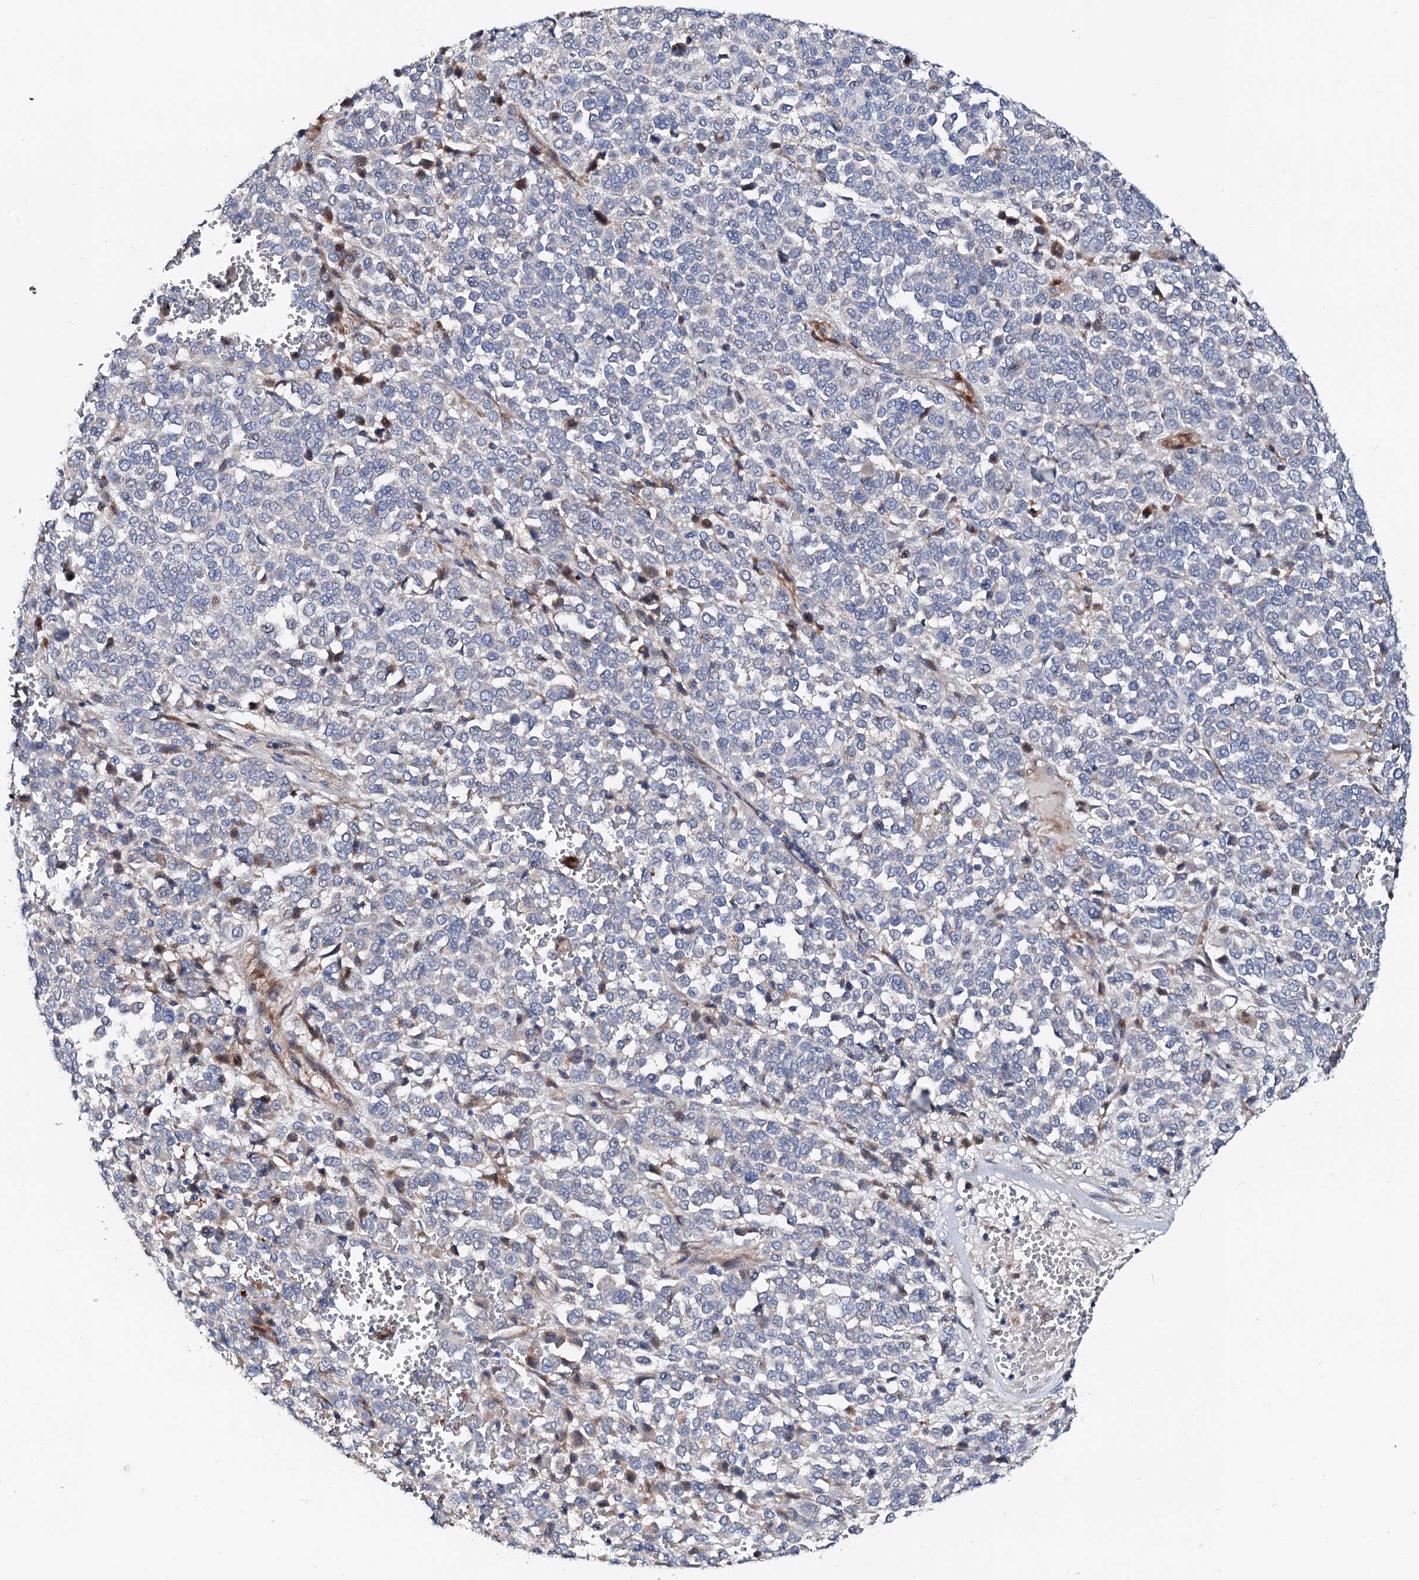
{"staining": {"intensity": "negative", "quantity": "none", "location": "none"}, "tissue": "melanoma", "cell_type": "Tumor cells", "image_type": "cancer", "snomed": [{"axis": "morphology", "description": "Malignant melanoma, Metastatic site"}, {"axis": "topography", "description": "Pancreas"}], "caption": "IHC micrograph of neoplastic tissue: human malignant melanoma (metastatic site) stained with DAB displays no significant protein expression in tumor cells.", "gene": "SLC10A7", "patient": {"sex": "female", "age": 30}}